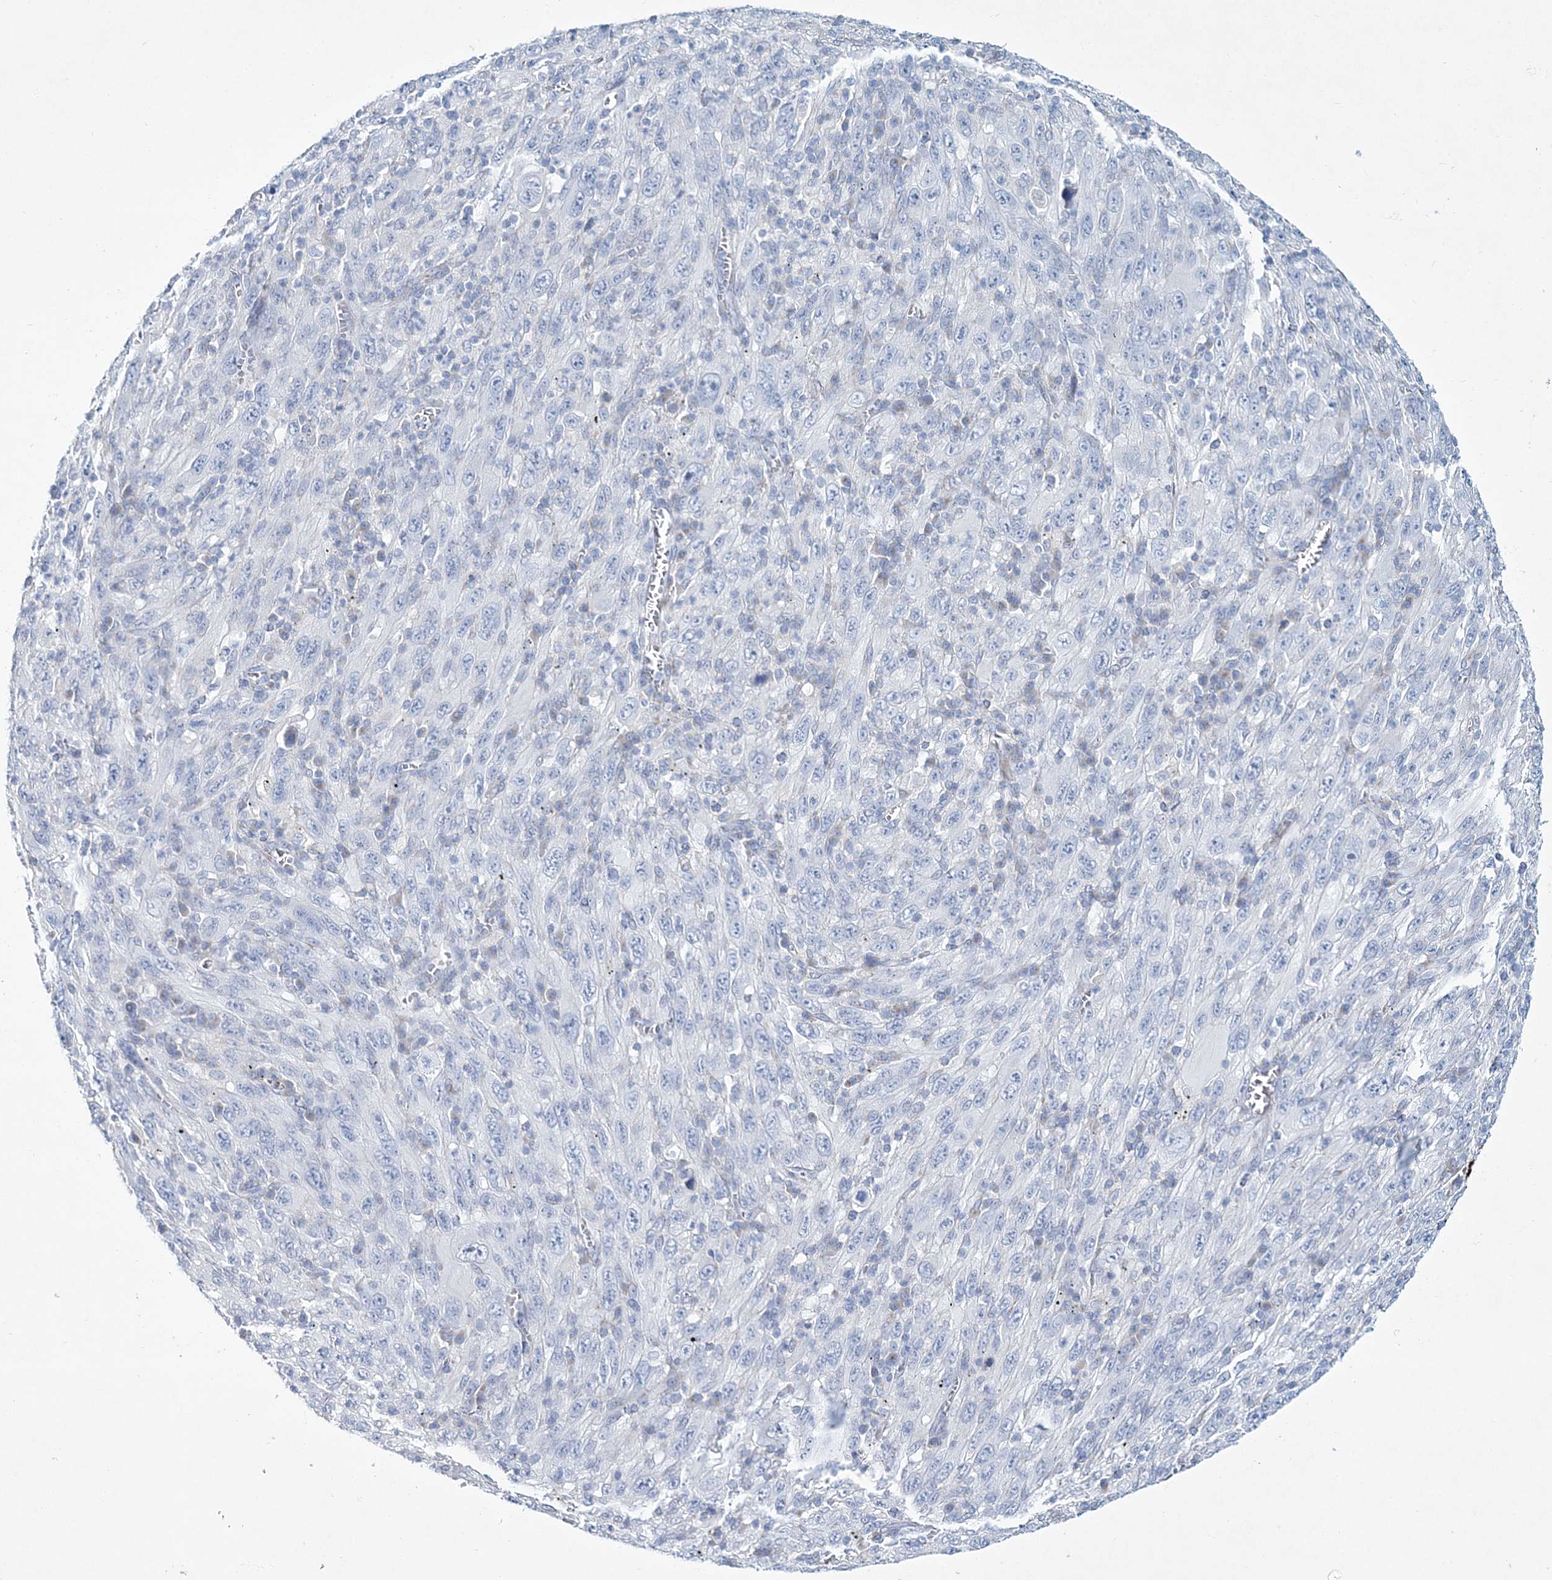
{"staining": {"intensity": "negative", "quantity": "none", "location": "none"}, "tissue": "melanoma", "cell_type": "Tumor cells", "image_type": "cancer", "snomed": [{"axis": "morphology", "description": "Malignant melanoma, Metastatic site"}, {"axis": "topography", "description": "Skin"}], "caption": "Tumor cells are negative for protein expression in human melanoma.", "gene": "ADGRL1", "patient": {"sex": "female", "age": 56}}